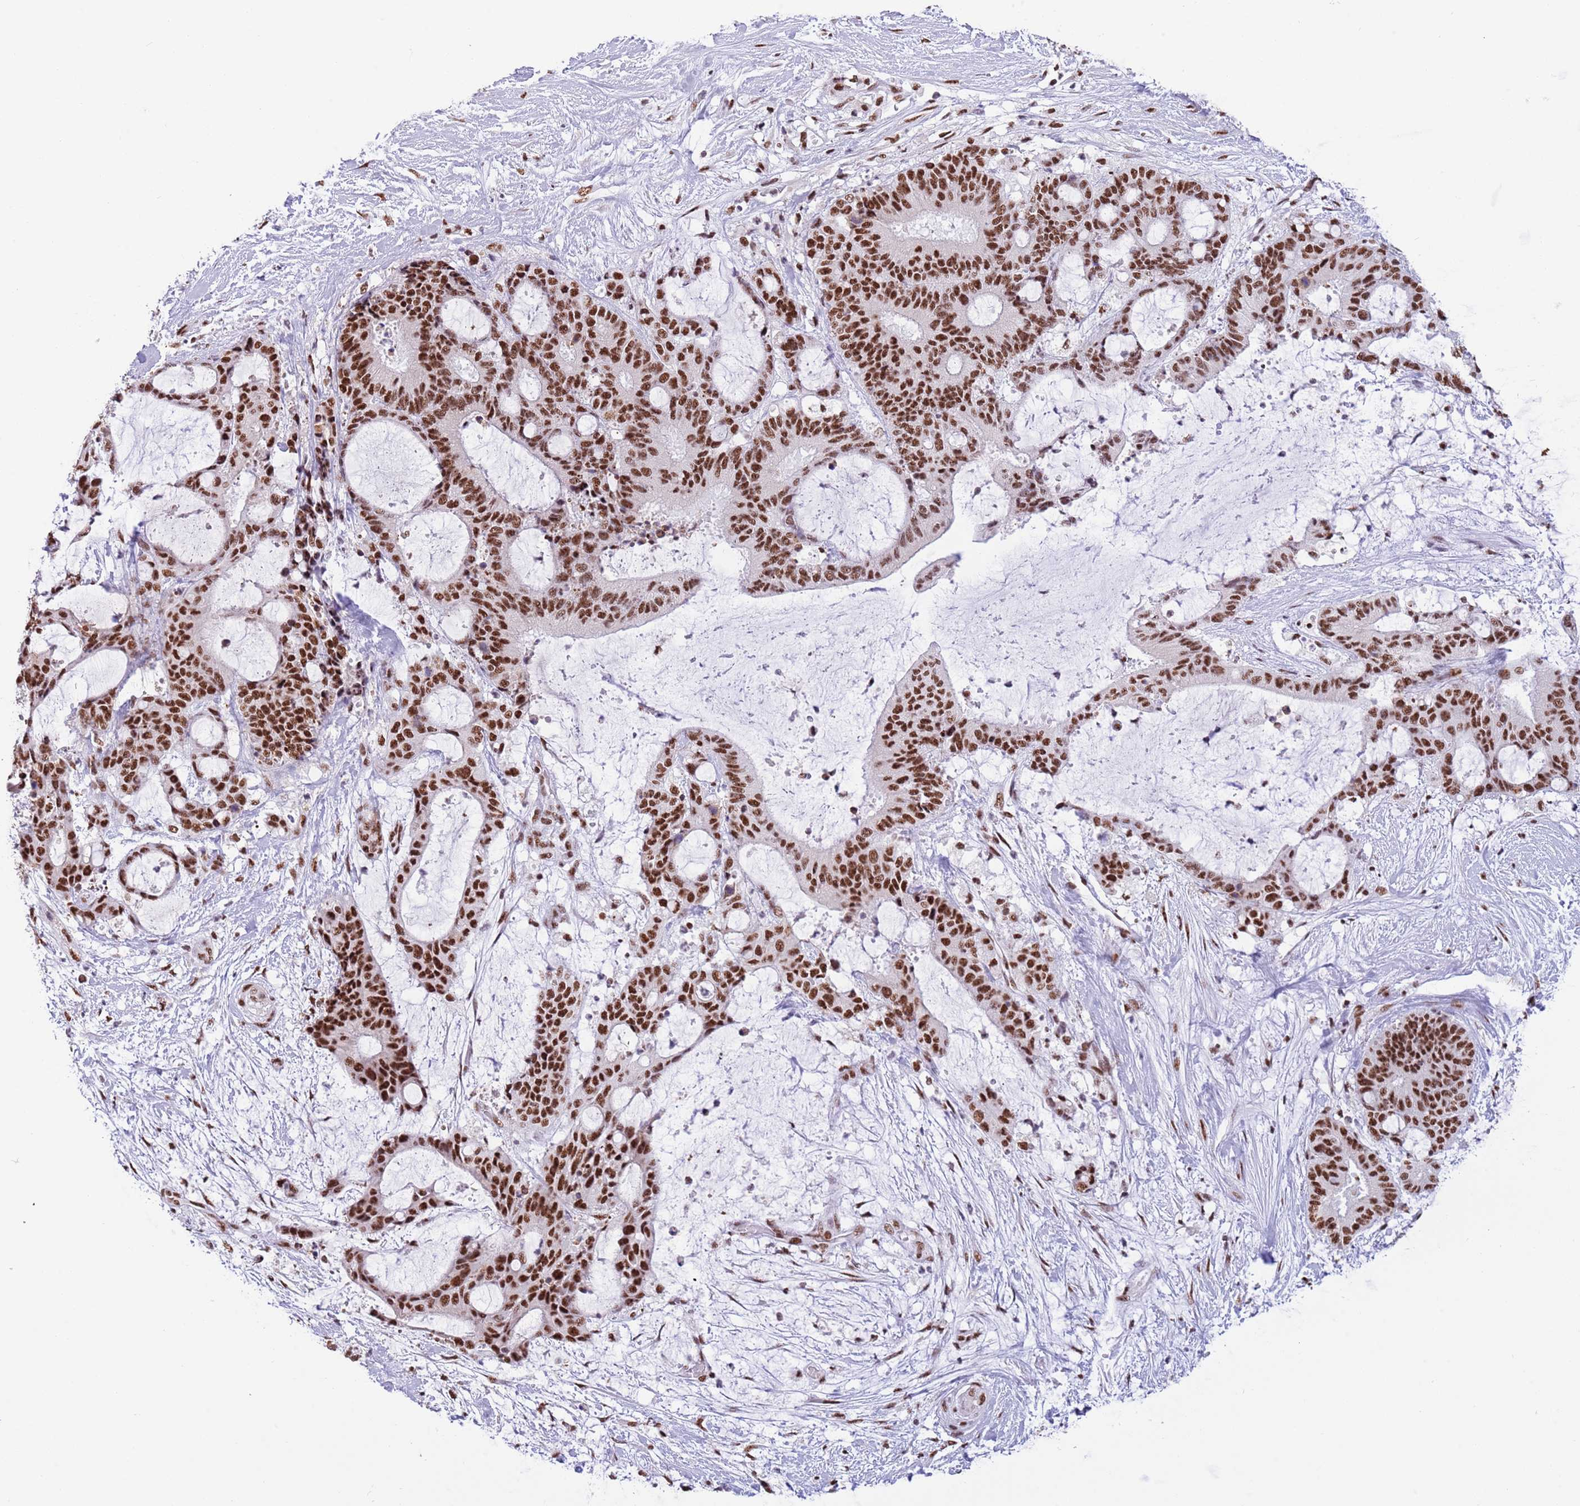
{"staining": {"intensity": "strong", "quantity": ">75%", "location": "nuclear"}, "tissue": "liver cancer", "cell_type": "Tumor cells", "image_type": "cancer", "snomed": [{"axis": "morphology", "description": "Normal tissue, NOS"}, {"axis": "morphology", "description": "Cholangiocarcinoma"}, {"axis": "topography", "description": "Liver"}, {"axis": "topography", "description": "Peripheral nerve tissue"}], "caption": "Liver cancer tissue reveals strong nuclear staining in approximately >75% of tumor cells (DAB (3,3'-diaminobenzidine) IHC with brightfield microscopy, high magnification).", "gene": "SF3A2", "patient": {"sex": "female", "age": 73}}